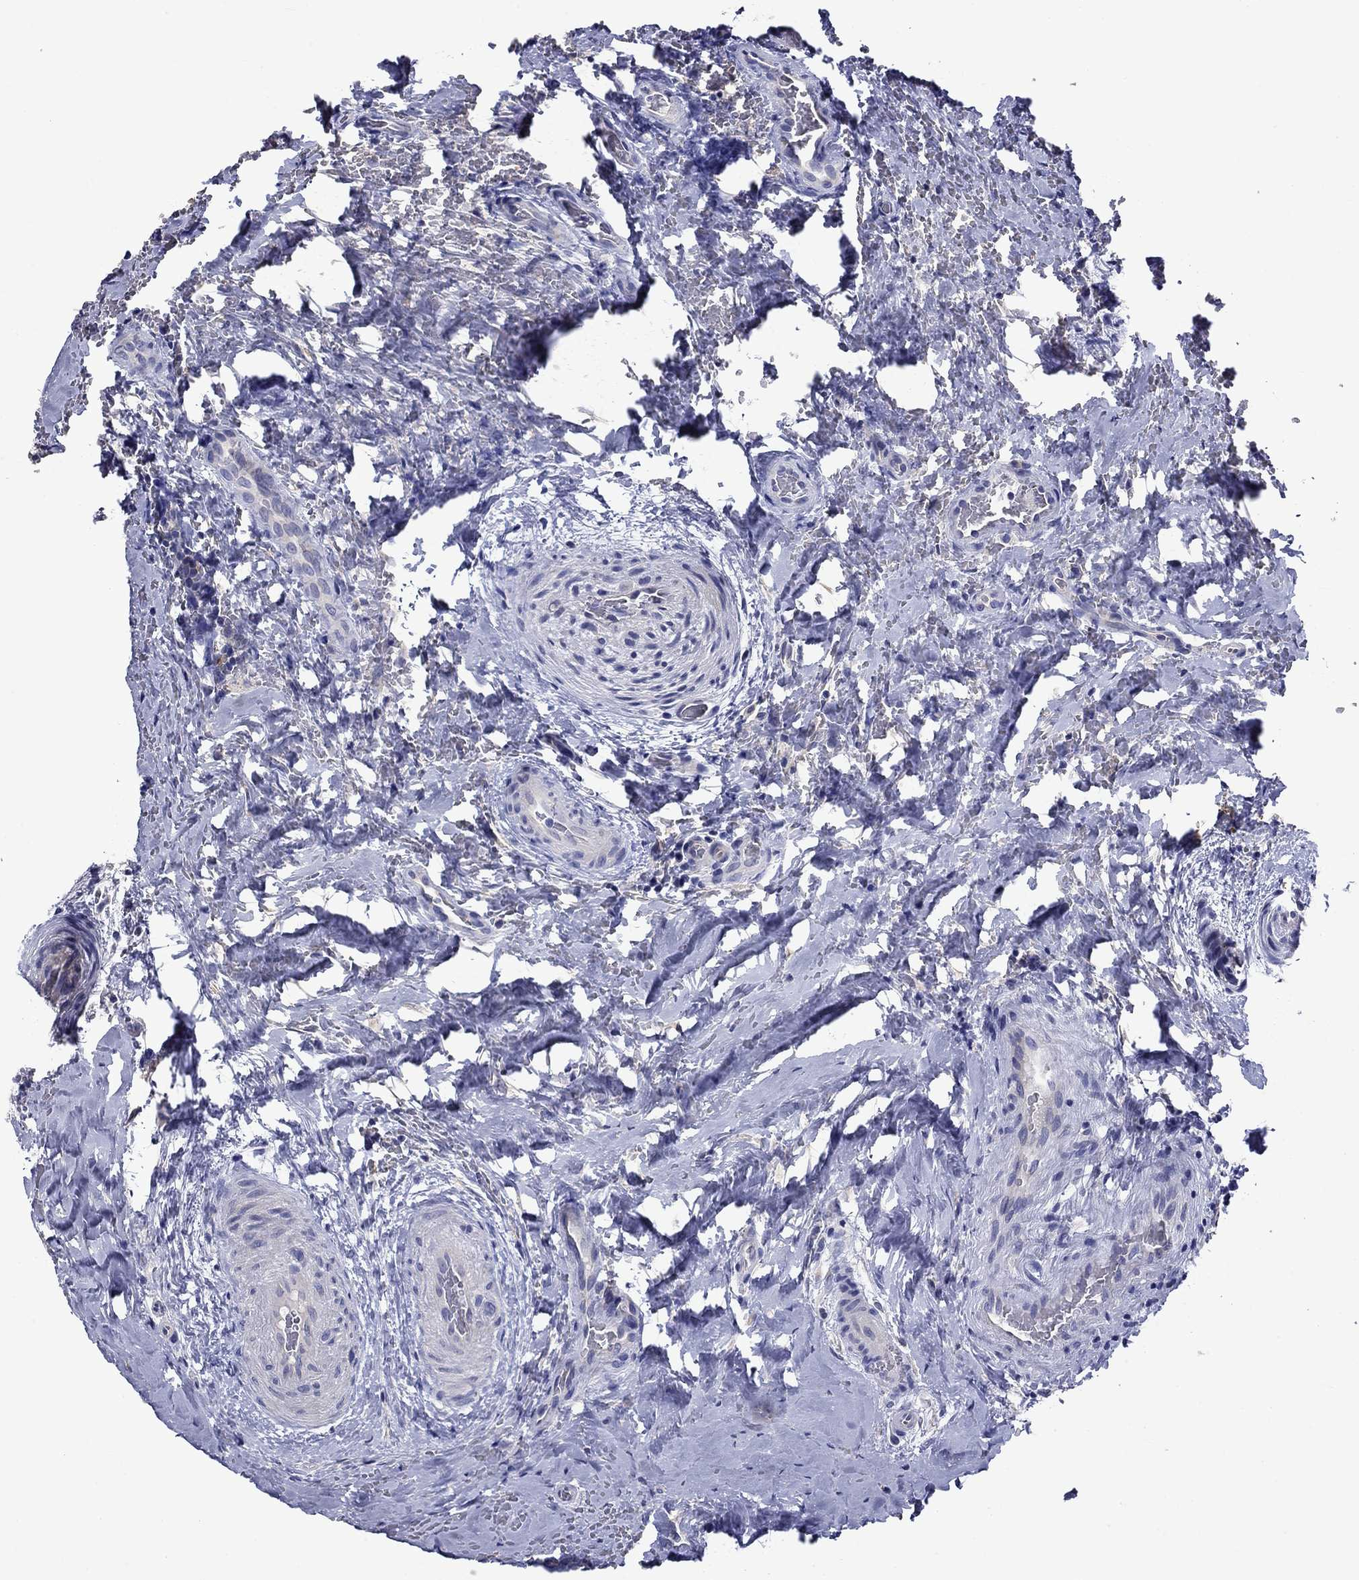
{"staining": {"intensity": "negative", "quantity": "none", "location": "none"}, "tissue": "thyroid cancer", "cell_type": "Tumor cells", "image_type": "cancer", "snomed": [{"axis": "morphology", "description": "Papillary adenocarcinoma, NOS"}, {"axis": "topography", "description": "Thyroid gland"}], "caption": "This is an immunohistochemistry (IHC) histopathology image of human thyroid papillary adenocarcinoma. There is no staining in tumor cells.", "gene": "CNDP1", "patient": {"sex": "male", "age": 61}}